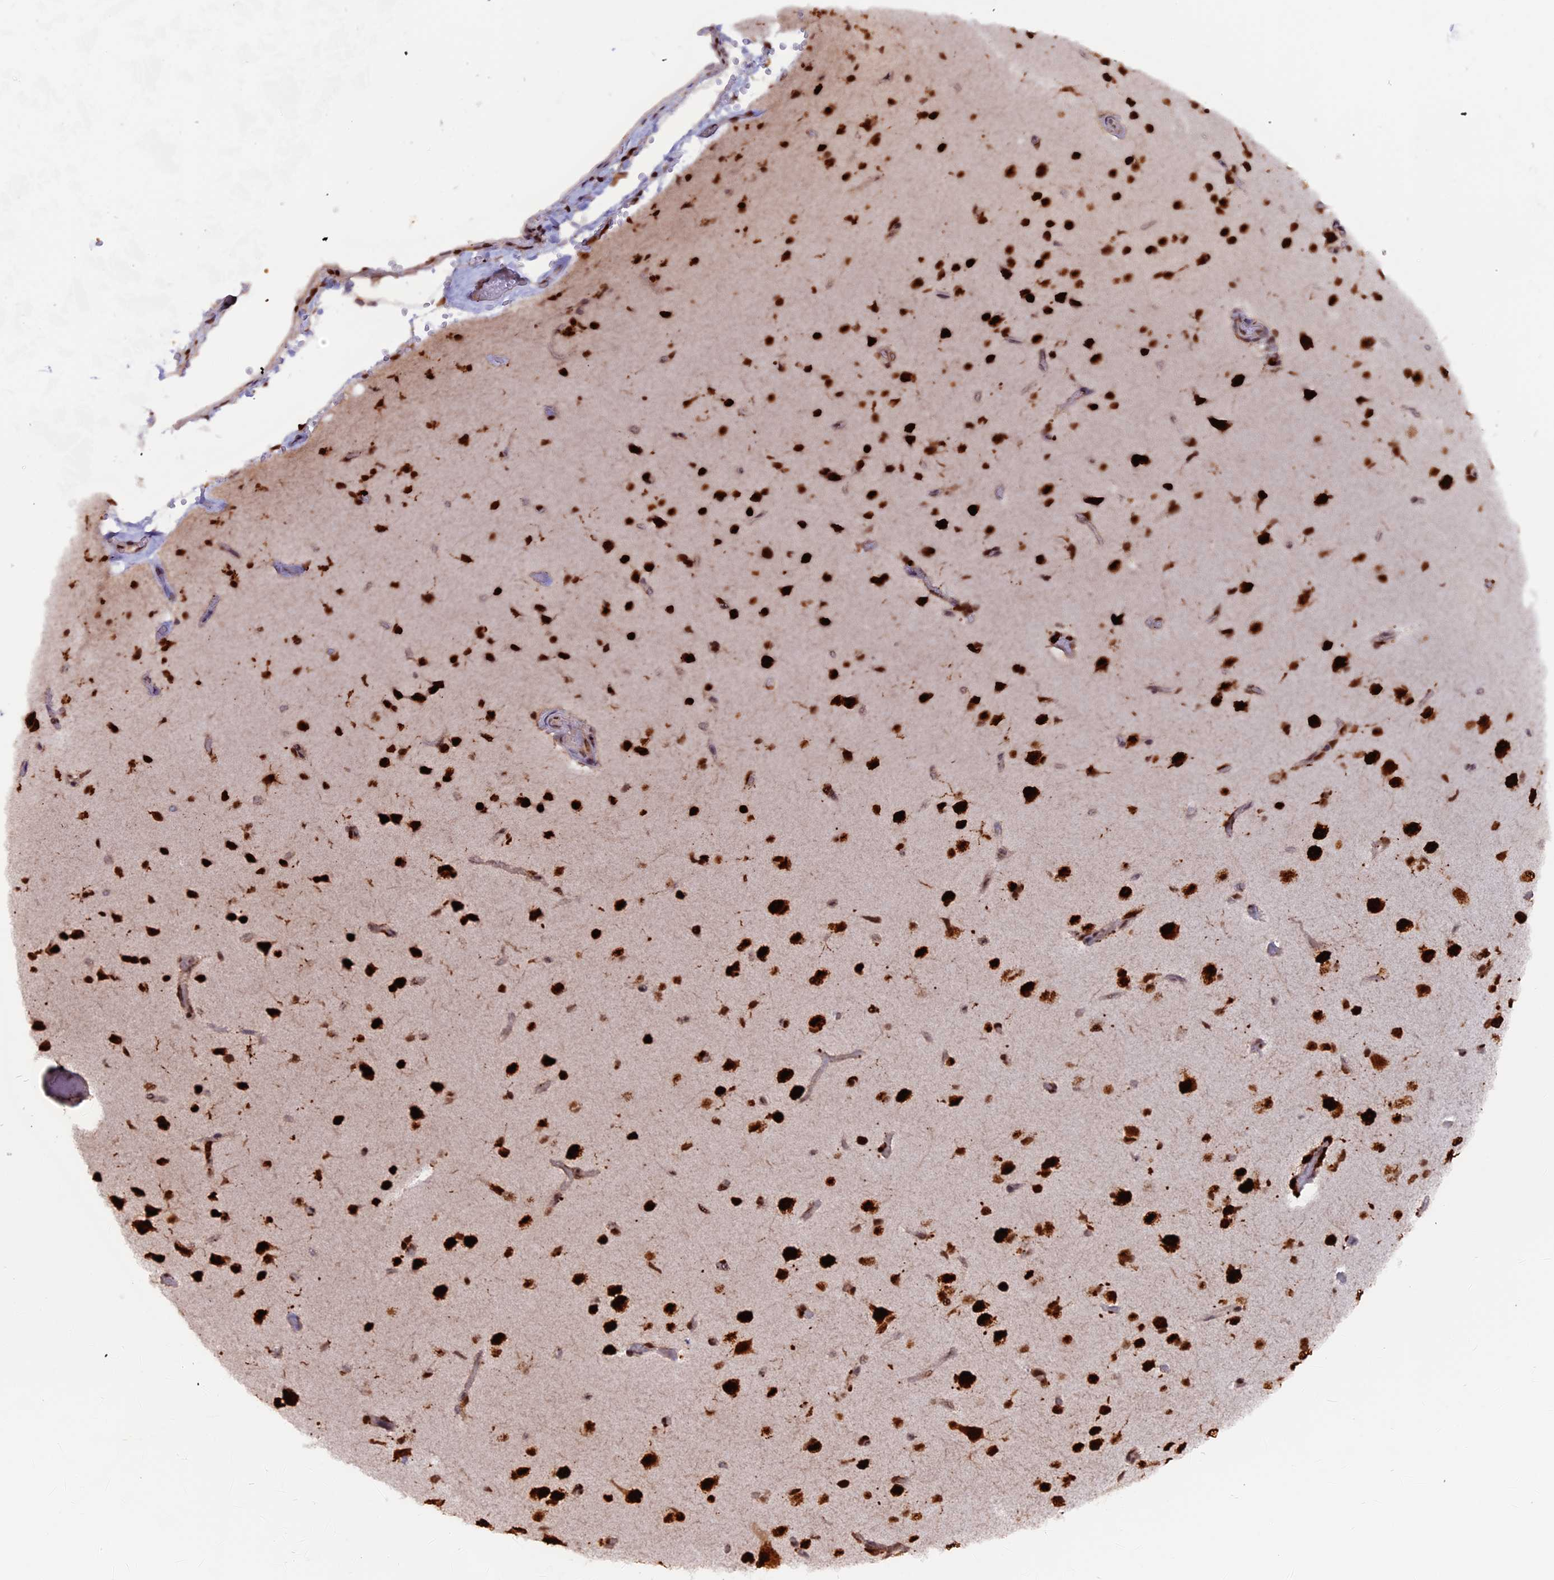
{"staining": {"intensity": "moderate", "quantity": ">75%", "location": "cytoplasmic/membranous"}, "tissue": "cerebral cortex", "cell_type": "Endothelial cells", "image_type": "normal", "snomed": [{"axis": "morphology", "description": "Normal tissue, NOS"}, {"axis": "topography", "description": "Cerebral cortex"}], "caption": "Immunohistochemistry (DAB (3,3'-diaminobenzidine)) staining of normal human cerebral cortex exhibits moderate cytoplasmic/membranous protein staining in approximately >75% of endothelial cells.", "gene": "RAMACL", "patient": {"sex": "male", "age": 62}}